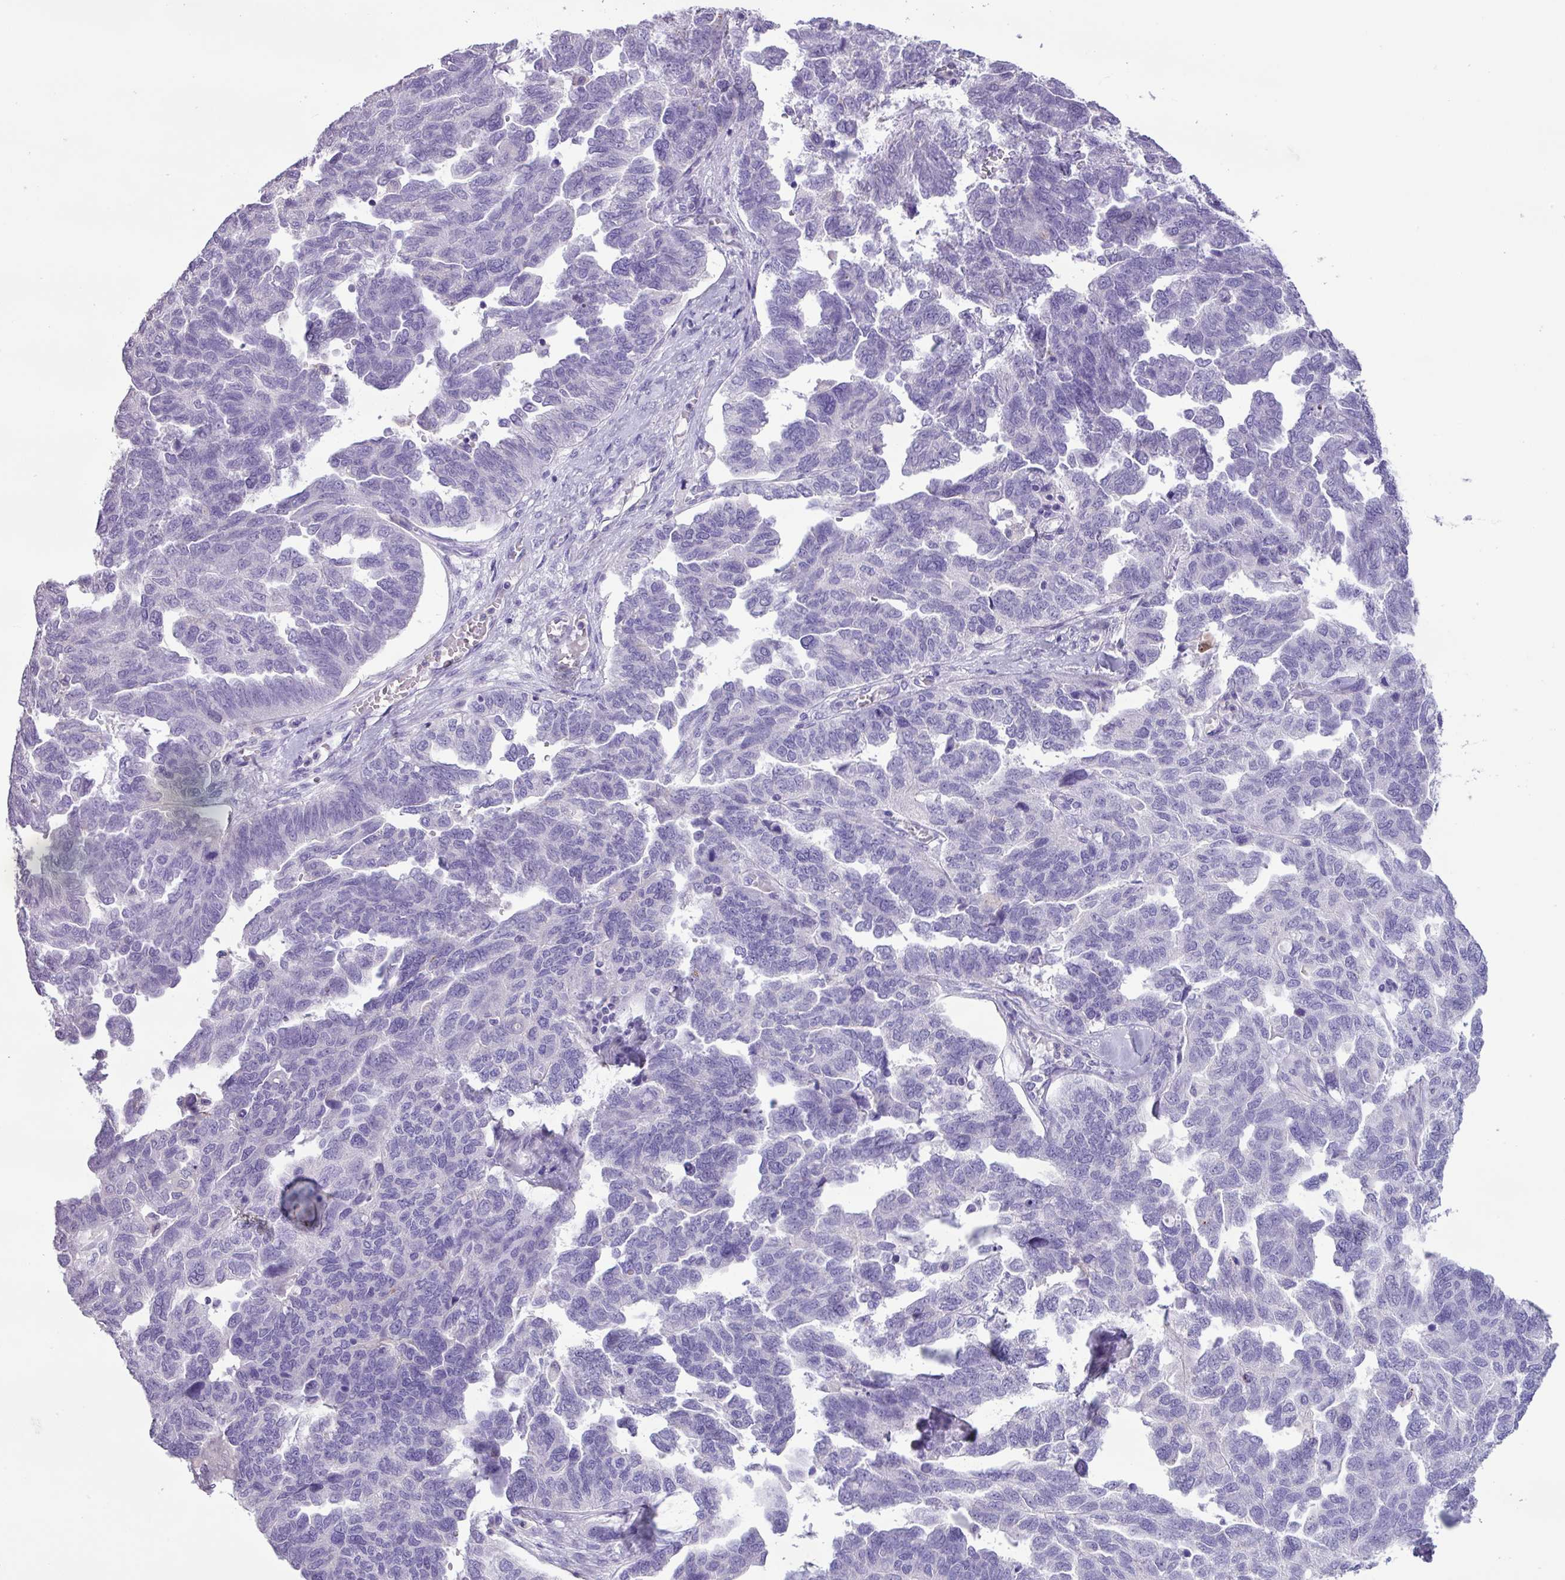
{"staining": {"intensity": "negative", "quantity": "none", "location": "none"}, "tissue": "ovarian cancer", "cell_type": "Tumor cells", "image_type": "cancer", "snomed": [{"axis": "morphology", "description": "Cystadenocarcinoma, serous, NOS"}, {"axis": "topography", "description": "Ovary"}], "caption": "Tumor cells show no significant expression in serous cystadenocarcinoma (ovarian).", "gene": "CYSTM1", "patient": {"sex": "female", "age": 64}}